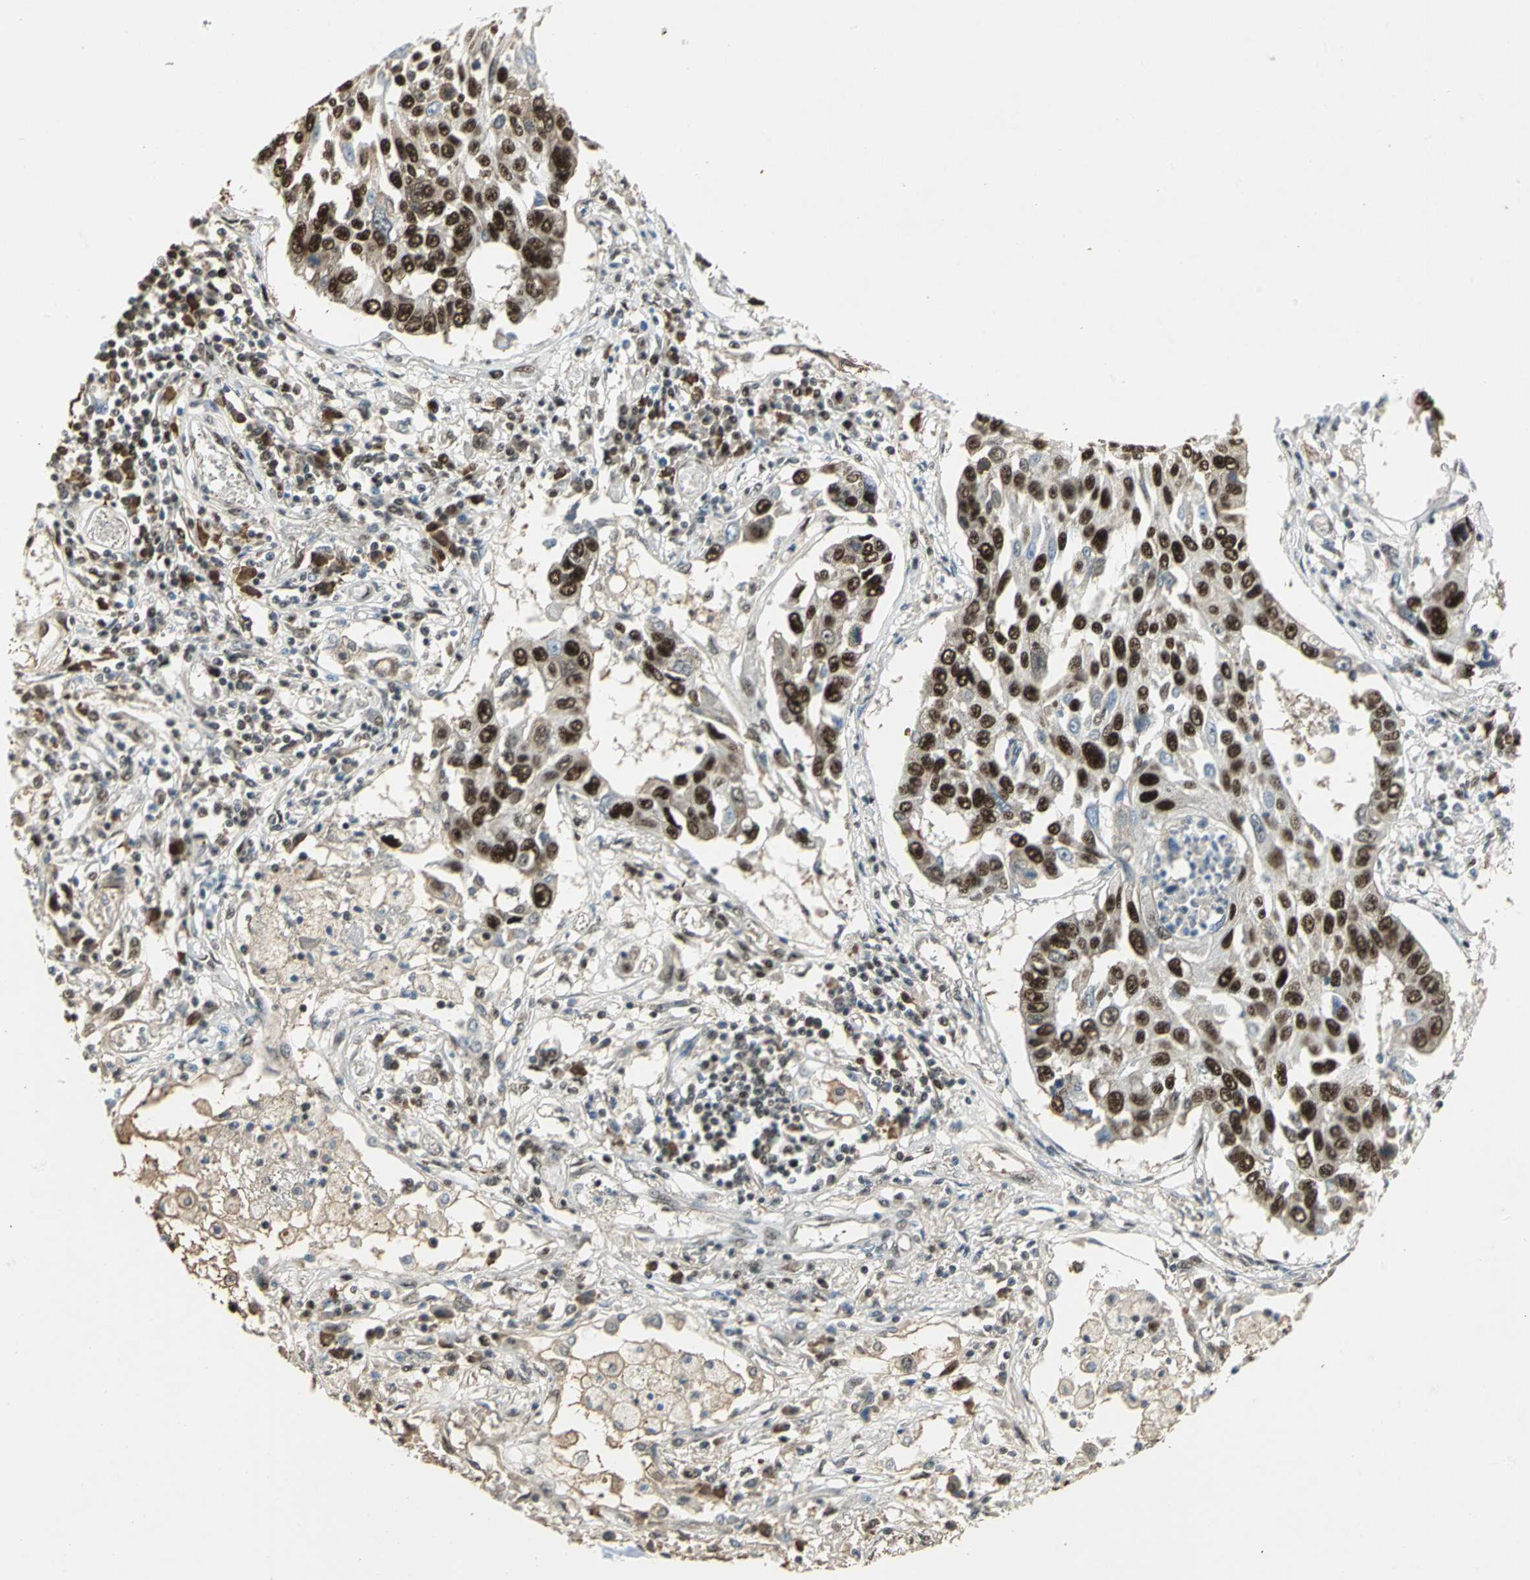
{"staining": {"intensity": "strong", "quantity": ">75%", "location": "nuclear"}, "tissue": "lung cancer", "cell_type": "Tumor cells", "image_type": "cancer", "snomed": [{"axis": "morphology", "description": "Squamous cell carcinoma, NOS"}, {"axis": "topography", "description": "Lung"}], "caption": "DAB immunohistochemical staining of squamous cell carcinoma (lung) exhibits strong nuclear protein expression in approximately >75% of tumor cells.", "gene": "CCNT1", "patient": {"sex": "male", "age": 71}}